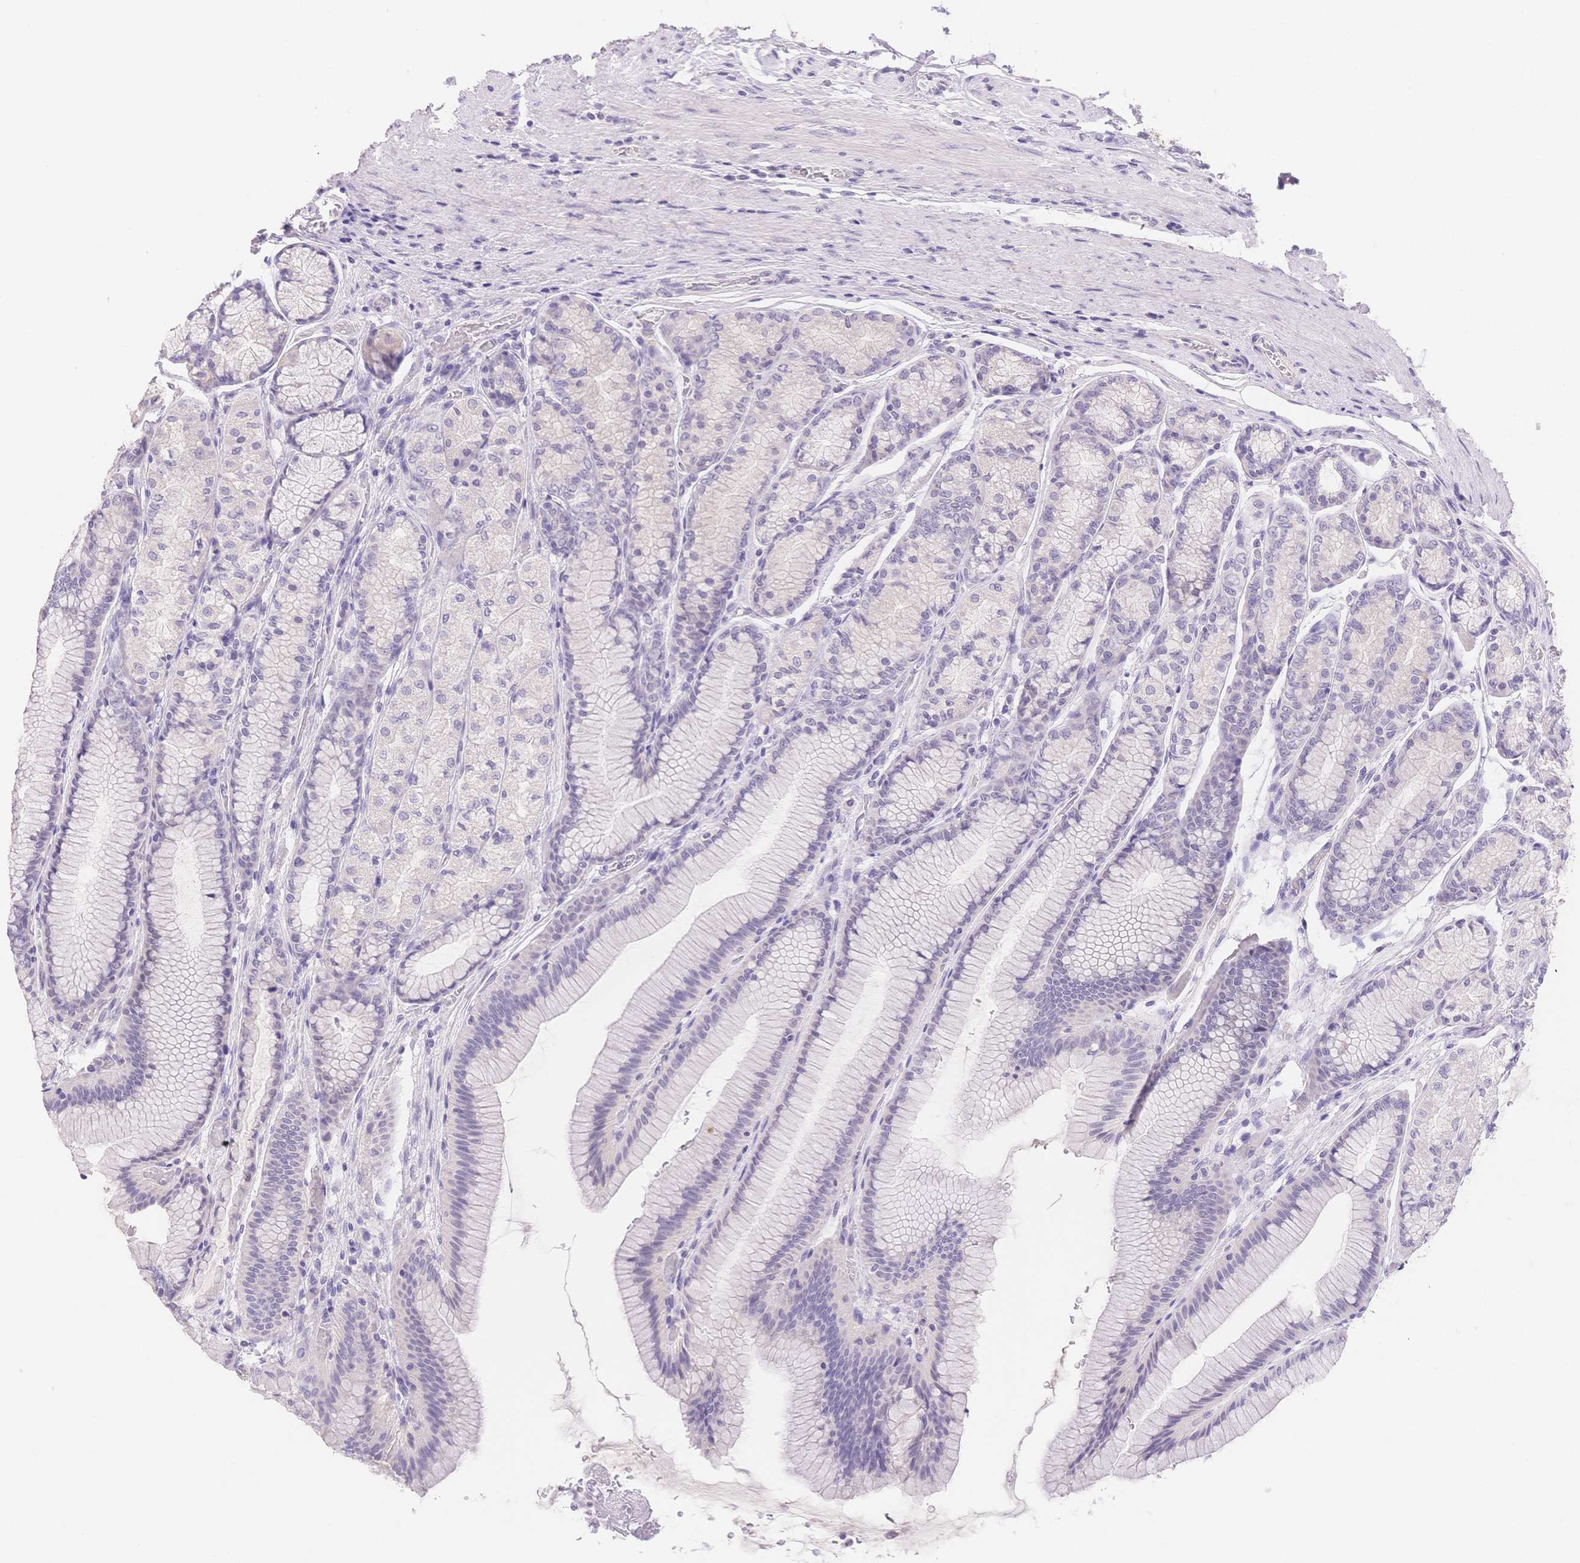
{"staining": {"intensity": "negative", "quantity": "none", "location": "none"}, "tissue": "stomach", "cell_type": "Glandular cells", "image_type": "normal", "snomed": [{"axis": "morphology", "description": "Normal tissue, NOS"}, {"axis": "morphology", "description": "Adenocarcinoma, NOS"}, {"axis": "morphology", "description": "Adenocarcinoma, High grade"}, {"axis": "topography", "description": "Stomach, upper"}, {"axis": "topography", "description": "Stomach"}], "caption": "Glandular cells show no significant protein positivity in normal stomach. The staining was performed using DAB (3,3'-diaminobenzidine) to visualize the protein expression in brown, while the nuclei were stained in blue with hematoxylin (Magnification: 20x).", "gene": "MYOM1", "patient": {"sex": "female", "age": 65}}